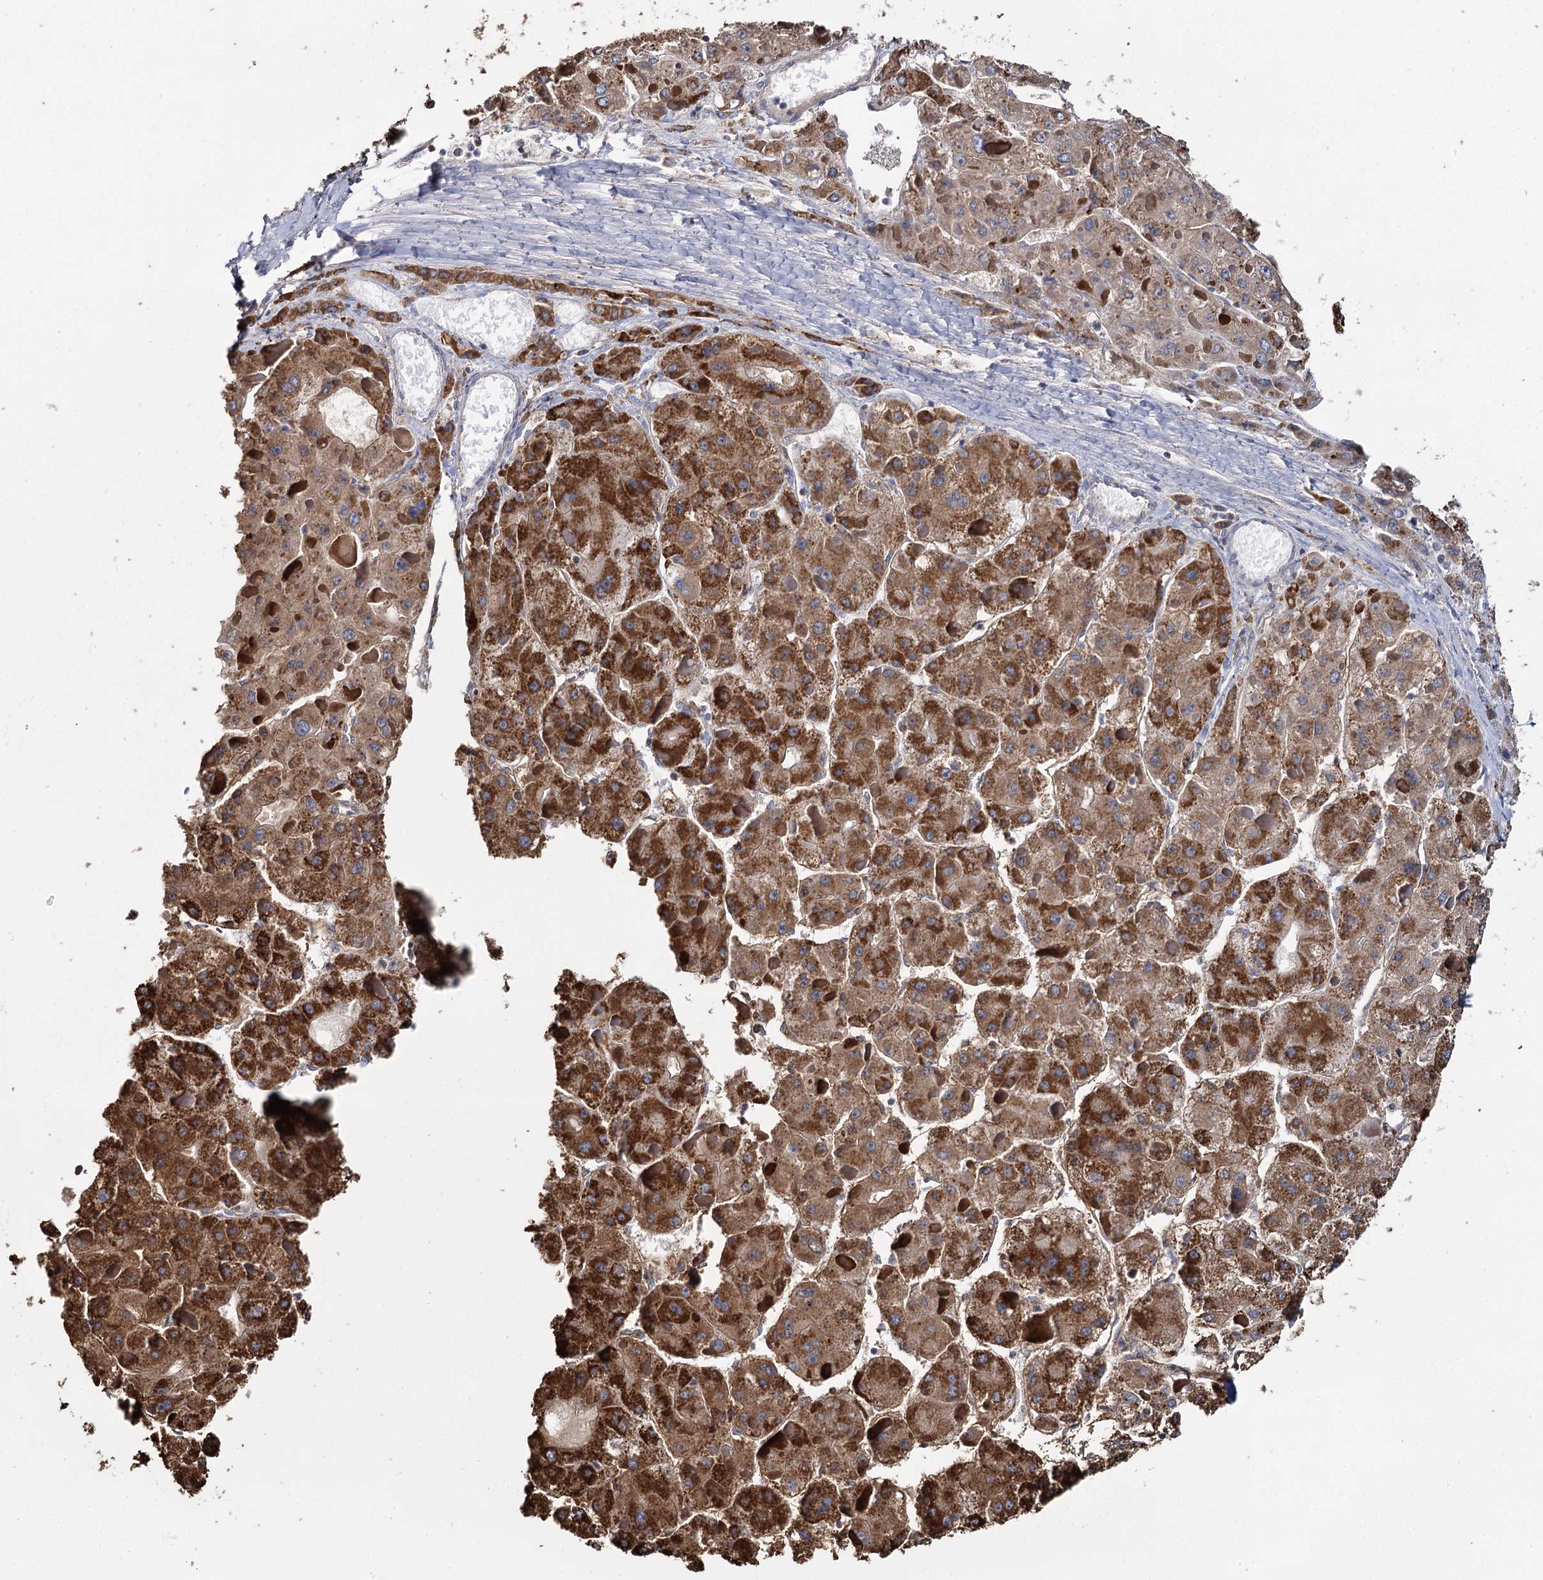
{"staining": {"intensity": "strong", "quantity": ">75%", "location": "cytoplasmic/membranous"}, "tissue": "liver cancer", "cell_type": "Tumor cells", "image_type": "cancer", "snomed": [{"axis": "morphology", "description": "Carcinoma, Hepatocellular, NOS"}, {"axis": "topography", "description": "Liver"}], "caption": "Immunohistochemistry image of neoplastic tissue: human liver hepatocellular carcinoma stained using IHC displays high levels of strong protein expression localized specifically in the cytoplasmic/membranous of tumor cells, appearing as a cytoplasmic/membranous brown color.", "gene": "MRPL44", "patient": {"sex": "female", "age": 73}}